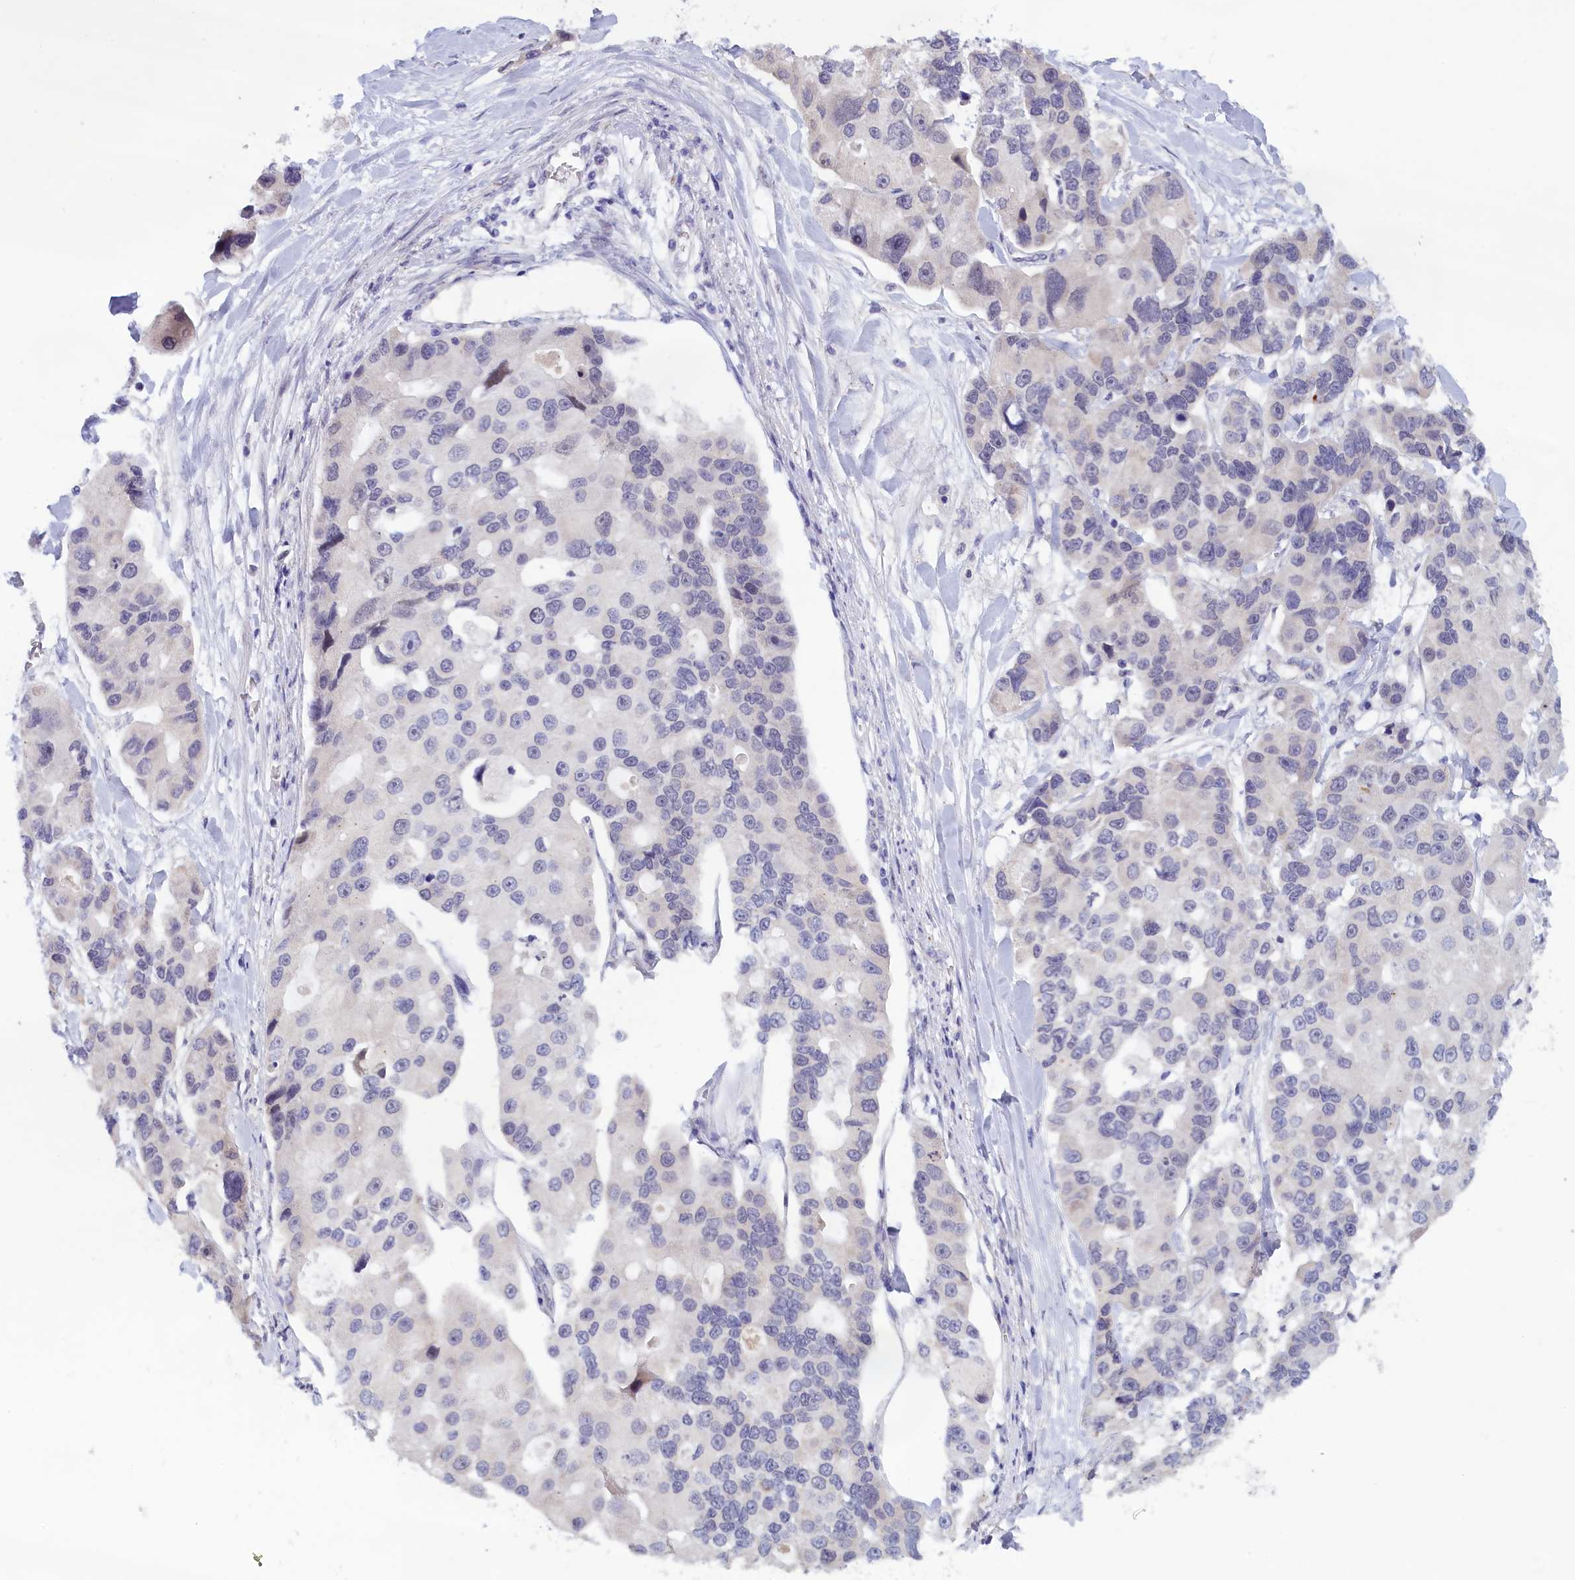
{"staining": {"intensity": "negative", "quantity": "none", "location": "none"}, "tissue": "lung cancer", "cell_type": "Tumor cells", "image_type": "cancer", "snomed": [{"axis": "morphology", "description": "Adenocarcinoma, NOS"}, {"axis": "topography", "description": "Lung"}], "caption": "Immunohistochemical staining of lung cancer (adenocarcinoma) shows no significant staining in tumor cells.", "gene": "IGFALS", "patient": {"sex": "female", "age": 54}}